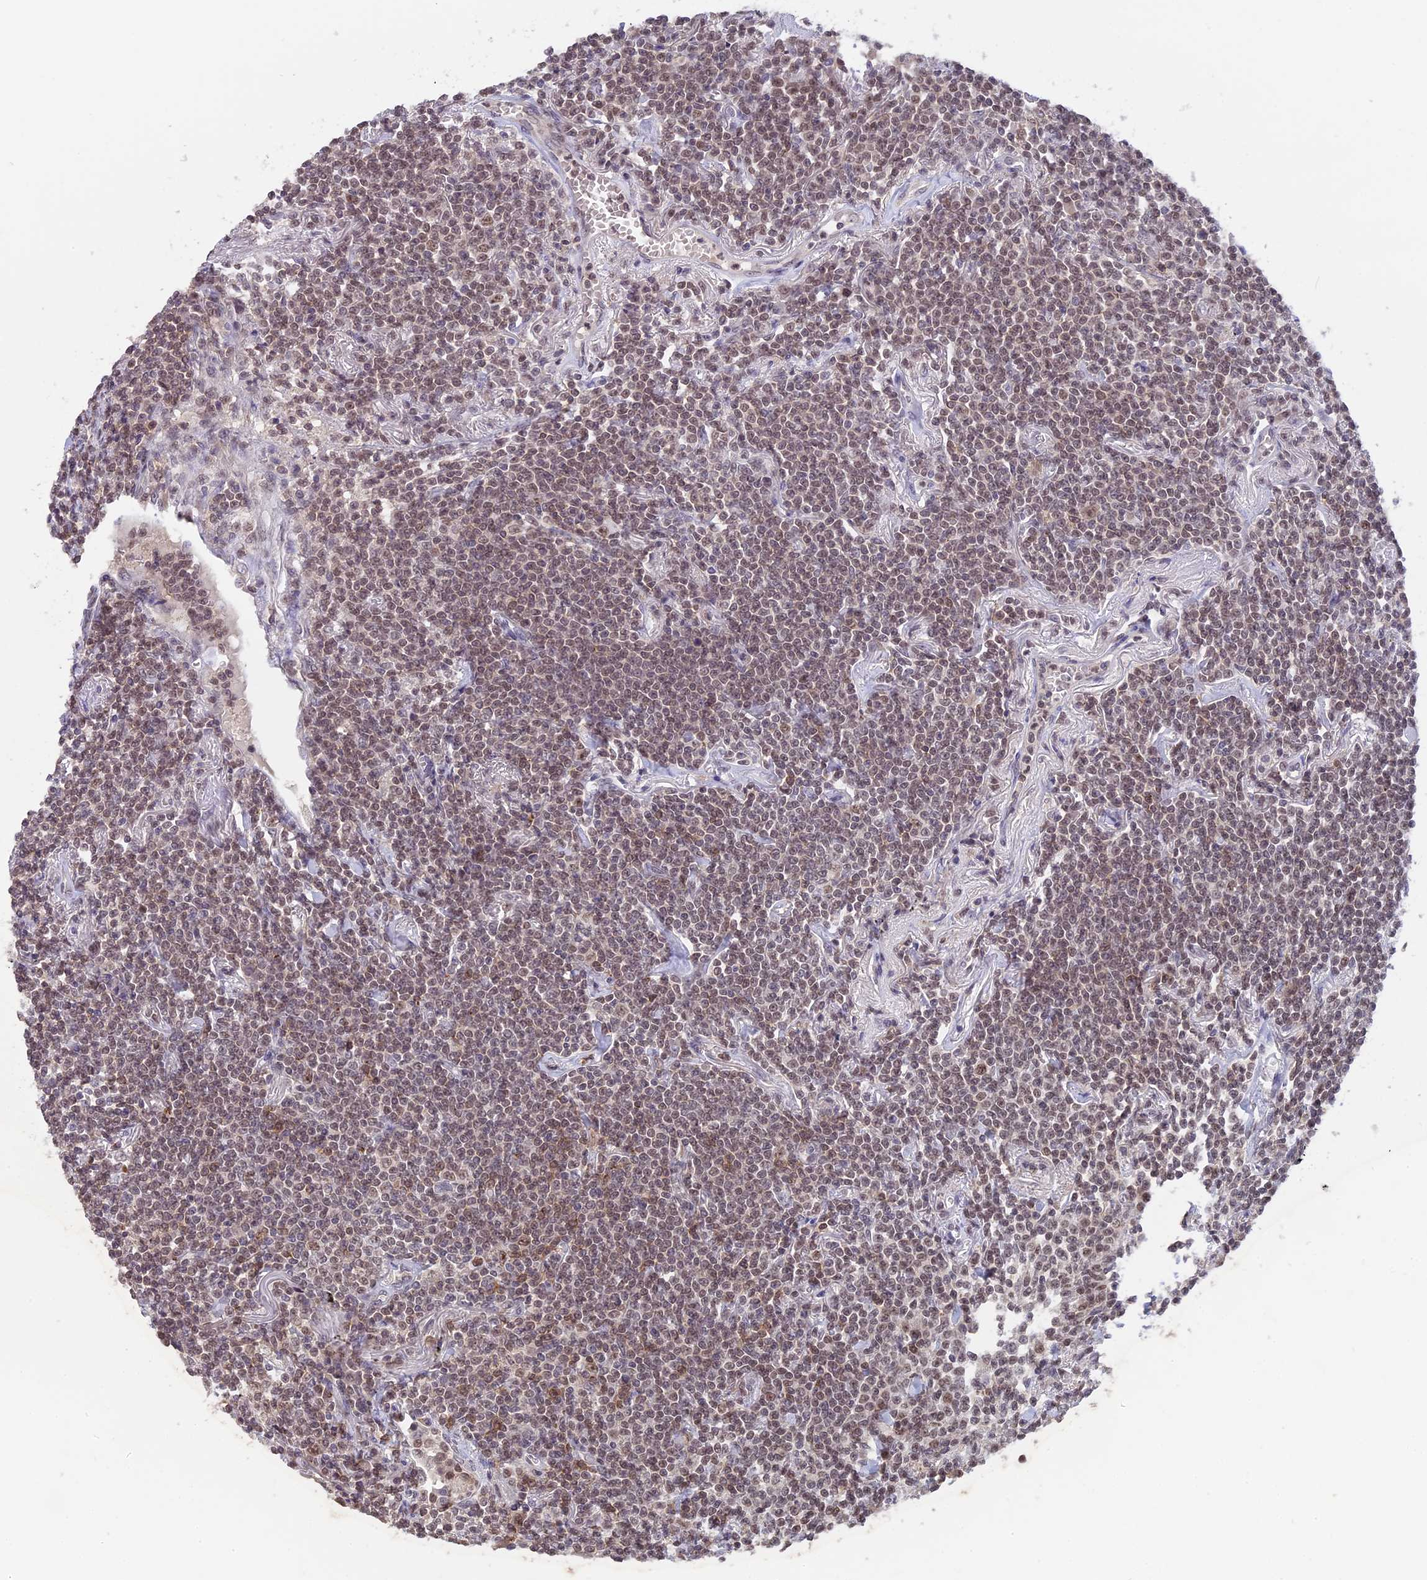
{"staining": {"intensity": "moderate", "quantity": "25%-75%", "location": "nuclear"}, "tissue": "lymphoma", "cell_type": "Tumor cells", "image_type": "cancer", "snomed": [{"axis": "morphology", "description": "Malignant lymphoma, non-Hodgkin's type, Low grade"}, {"axis": "topography", "description": "Lung"}], "caption": "A photomicrograph of lymphoma stained for a protein demonstrates moderate nuclear brown staining in tumor cells.", "gene": "RFC5", "patient": {"sex": "female", "age": 71}}